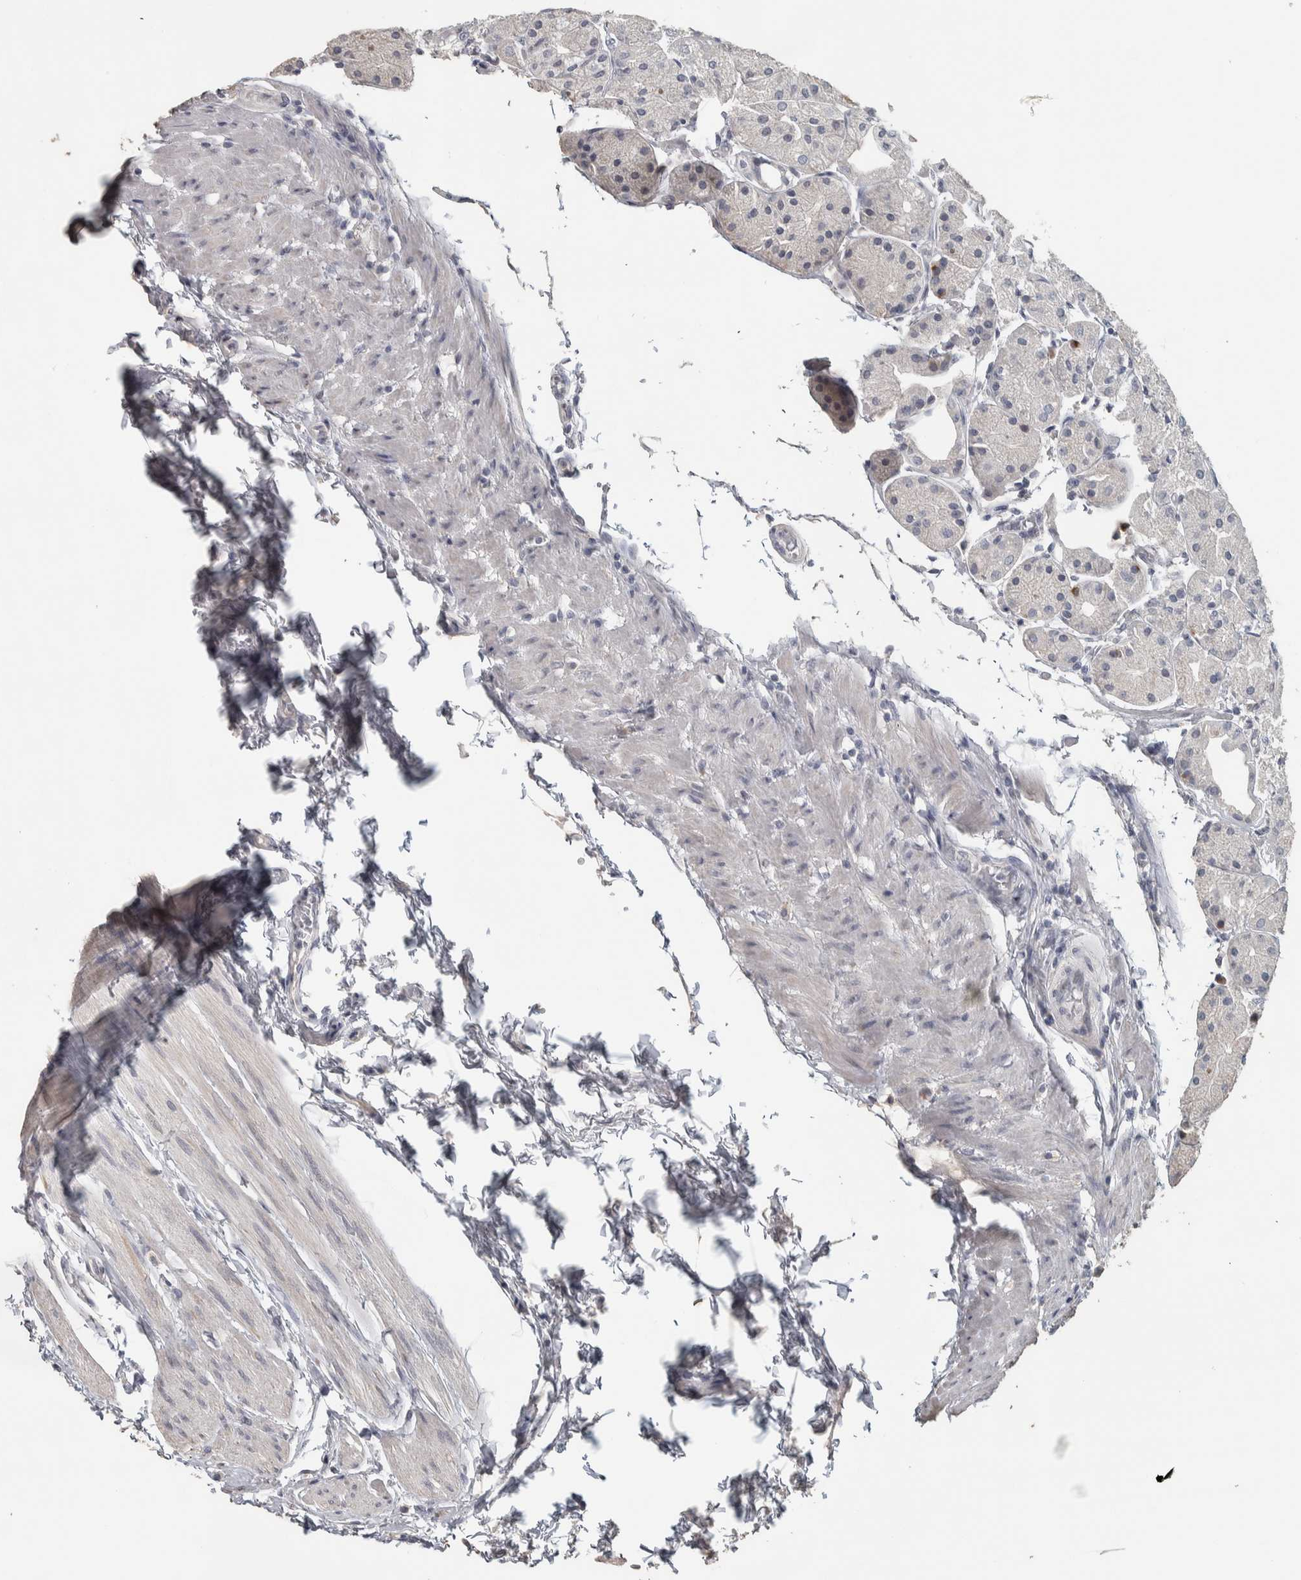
{"staining": {"intensity": "negative", "quantity": "none", "location": "none"}, "tissue": "stomach", "cell_type": "Glandular cells", "image_type": "normal", "snomed": [{"axis": "morphology", "description": "Normal tissue, NOS"}, {"axis": "topography", "description": "Stomach, upper"}], "caption": "Human stomach stained for a protein using IHC demonstrates no positivity in glandular cells.", "gene": "NECAB1", "patient": {"sex": "male", "age": 72}}